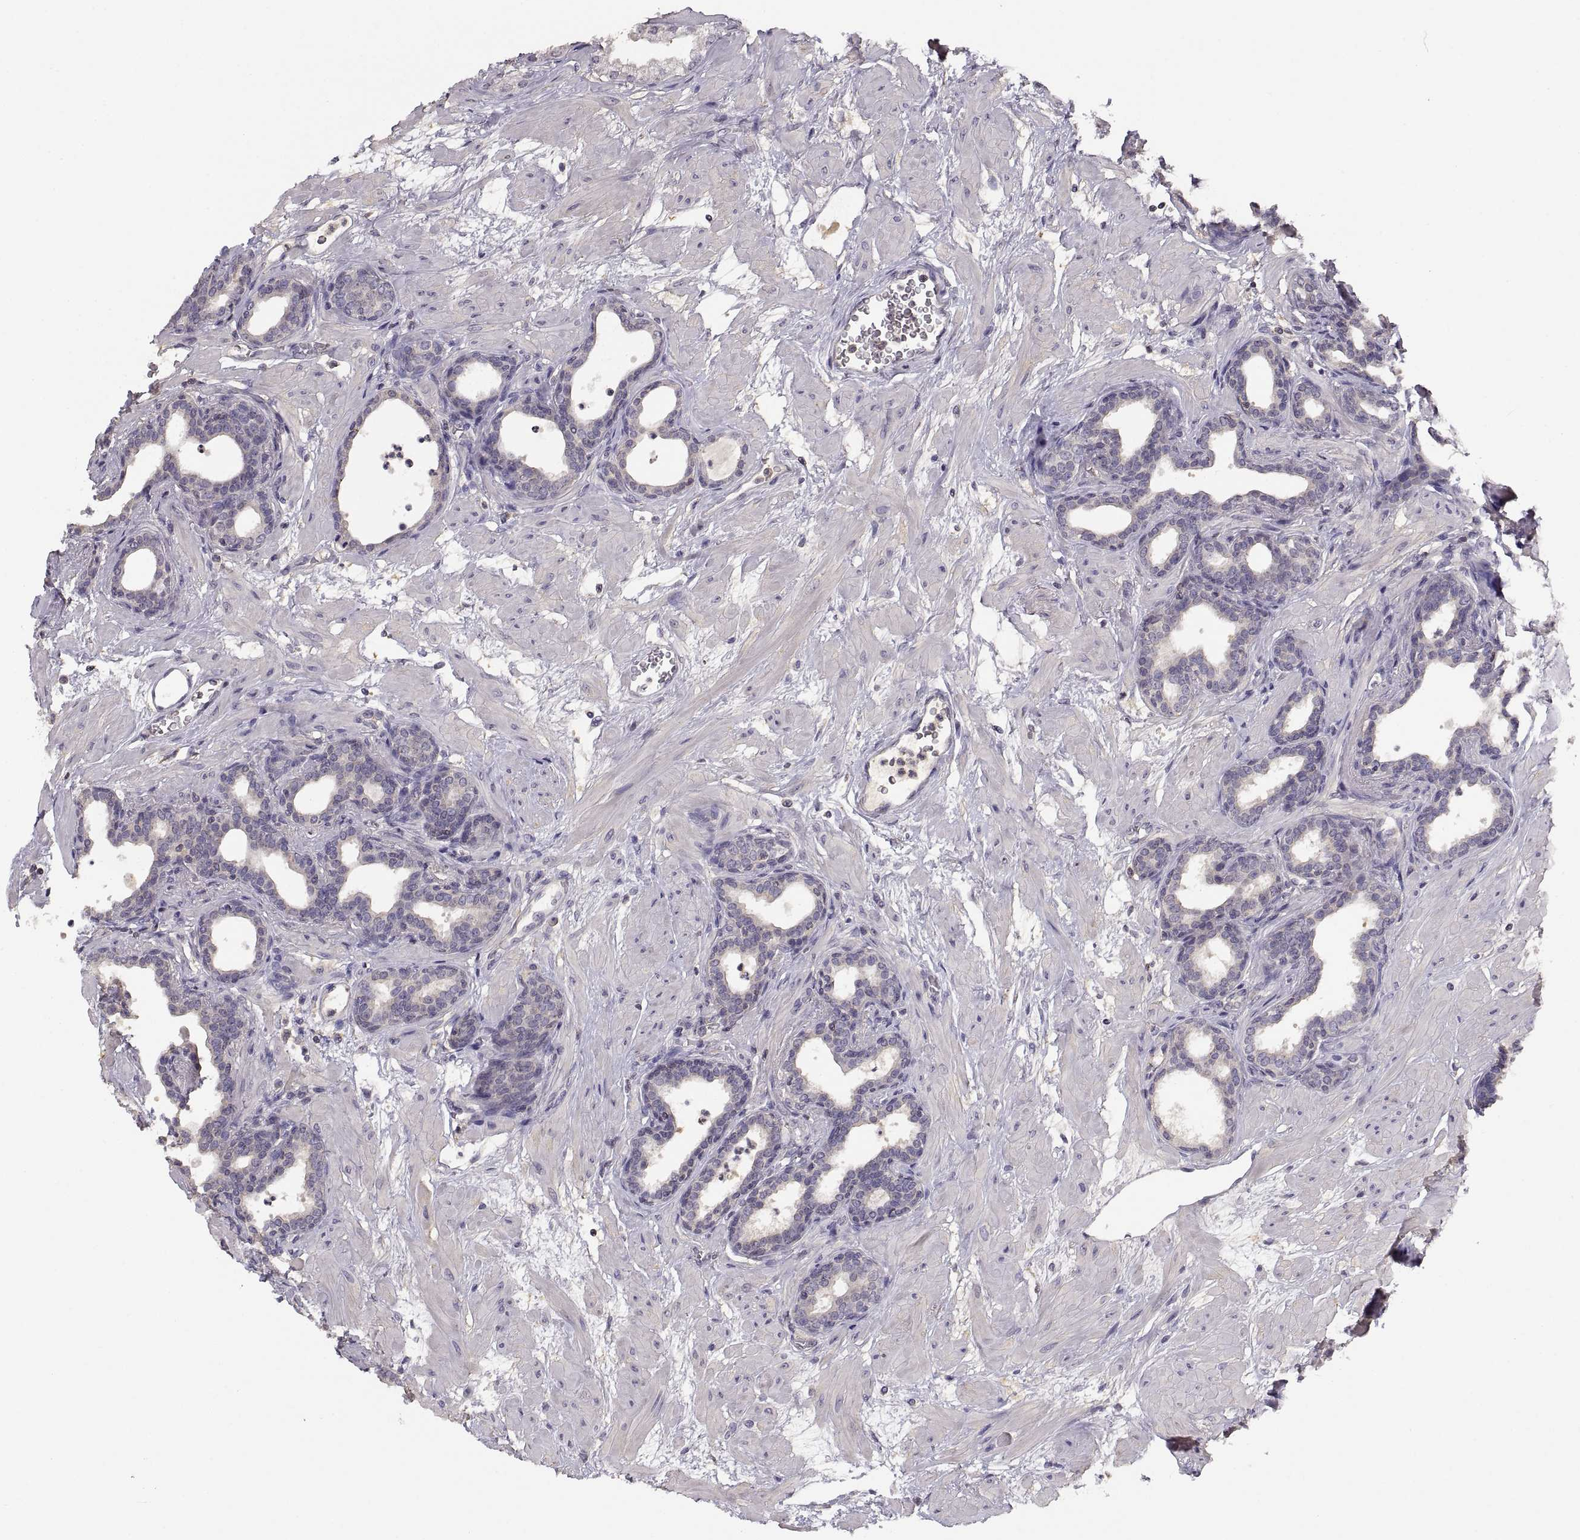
{"staining": {"intensity": "negative", "quantity": "none", "location": "none"}, "tissue": "prostate", "cell_type": "Glandular cells", "image_type": "normal", "snomed": [{"axis": "morphology", "description": "Normal tissue, NOS"}, {"axis": "topography", "description": "Prostate"}], "caption": "Histopathology image shows no protein positivity in glandular cells of normal prostate.", "gene": "NMNAT2", "patient": {"sex": "male", "age": 37}}